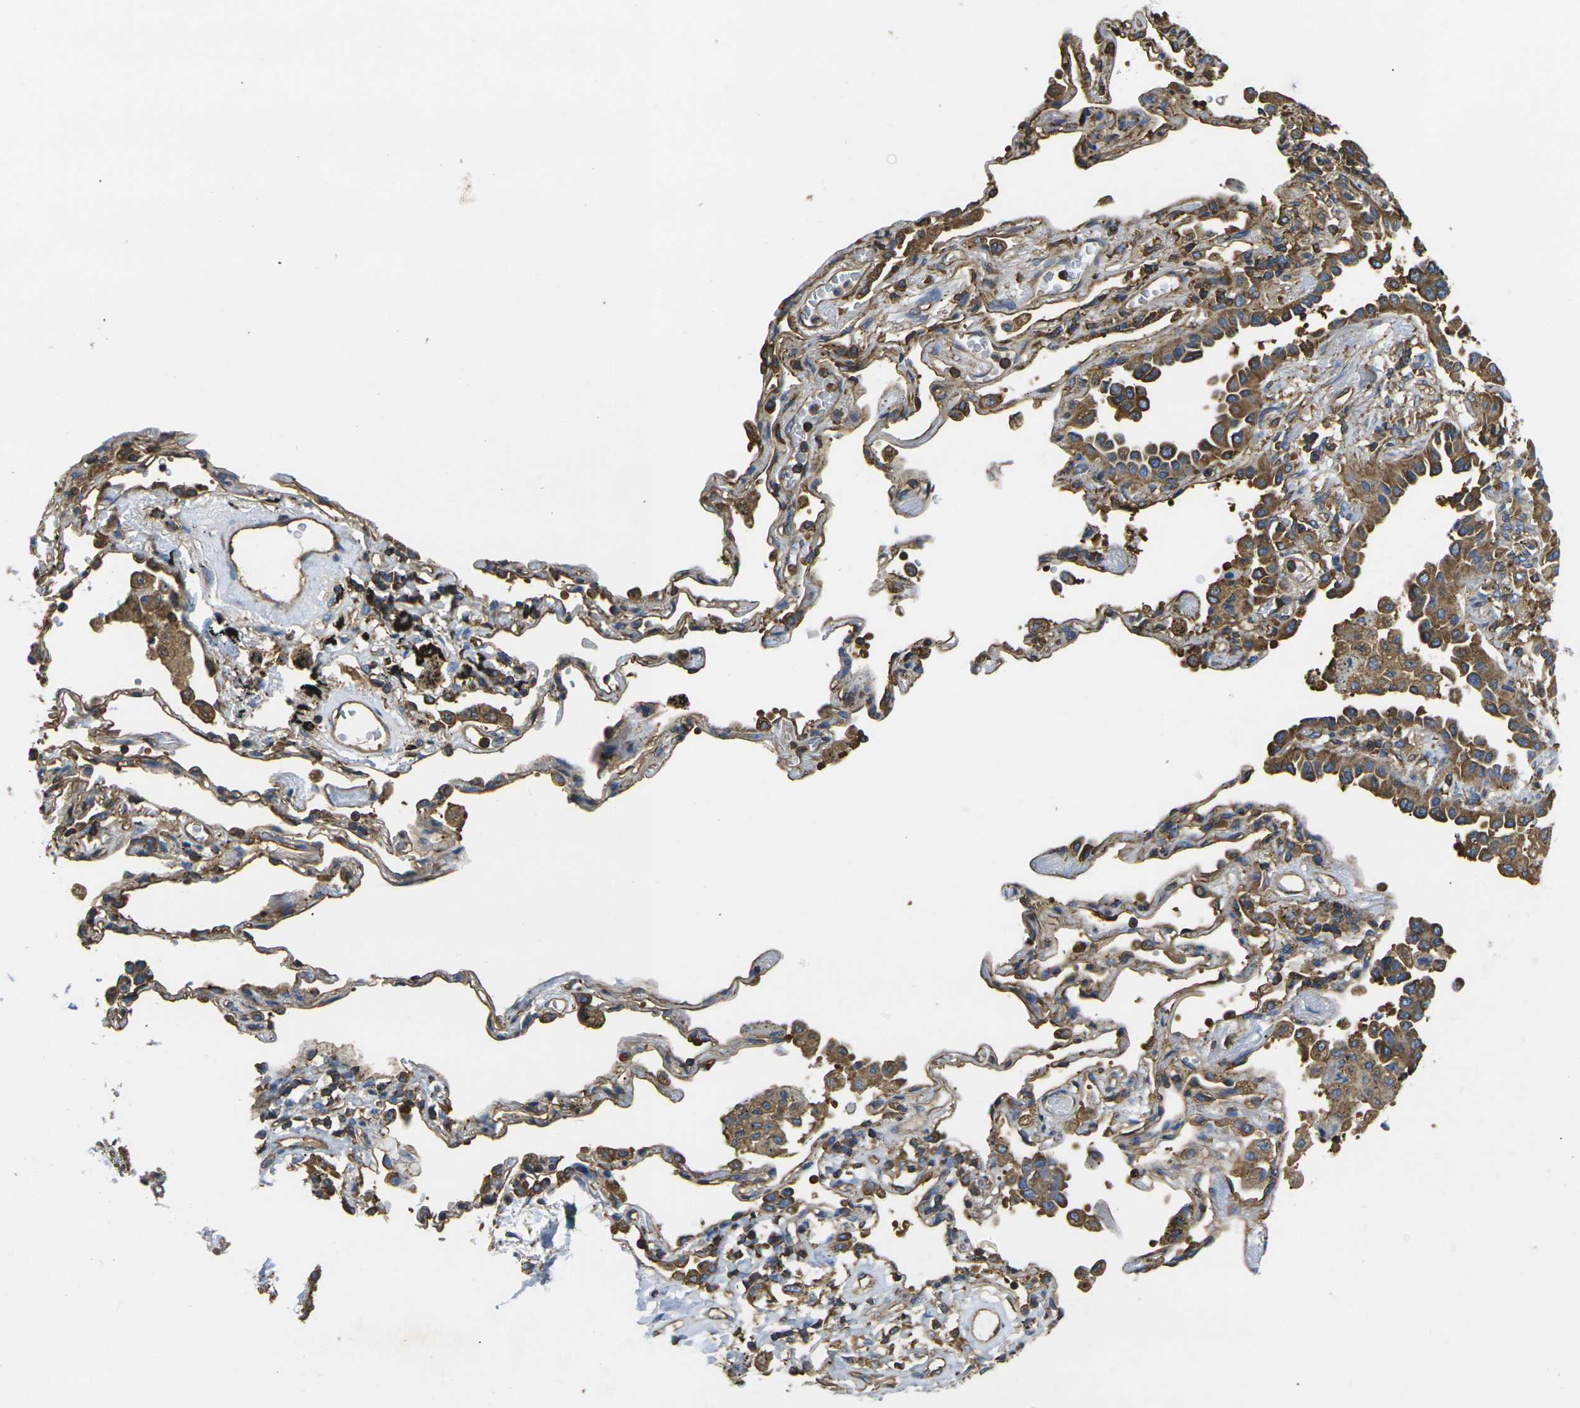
{"staining": {"intensity": "moderate", "quantity": ">75%", "location": "cytoplasmic/membranous"}, "tissue": "lung cancer", "cell_type": "Tumor cells", "image_type": "cancer", "snomed": [{"axis": "morphology", "description": "Normal tissue, NOS"}, {"axis": "morphology", "description": "Adenocarcinoma, NOS"}, {"axis": "topography", "description": "Lung"}], "caption": "Immunohistochemistry (DAB (3,3'-diaminobenzidine)) staining of human lung cancer exhibits moderate cytoplasmic/membranous protein expression in approximately >75% of tumor cells.", "gene": "FAM110D", "patient": {"sex": "male", "age": 59}}